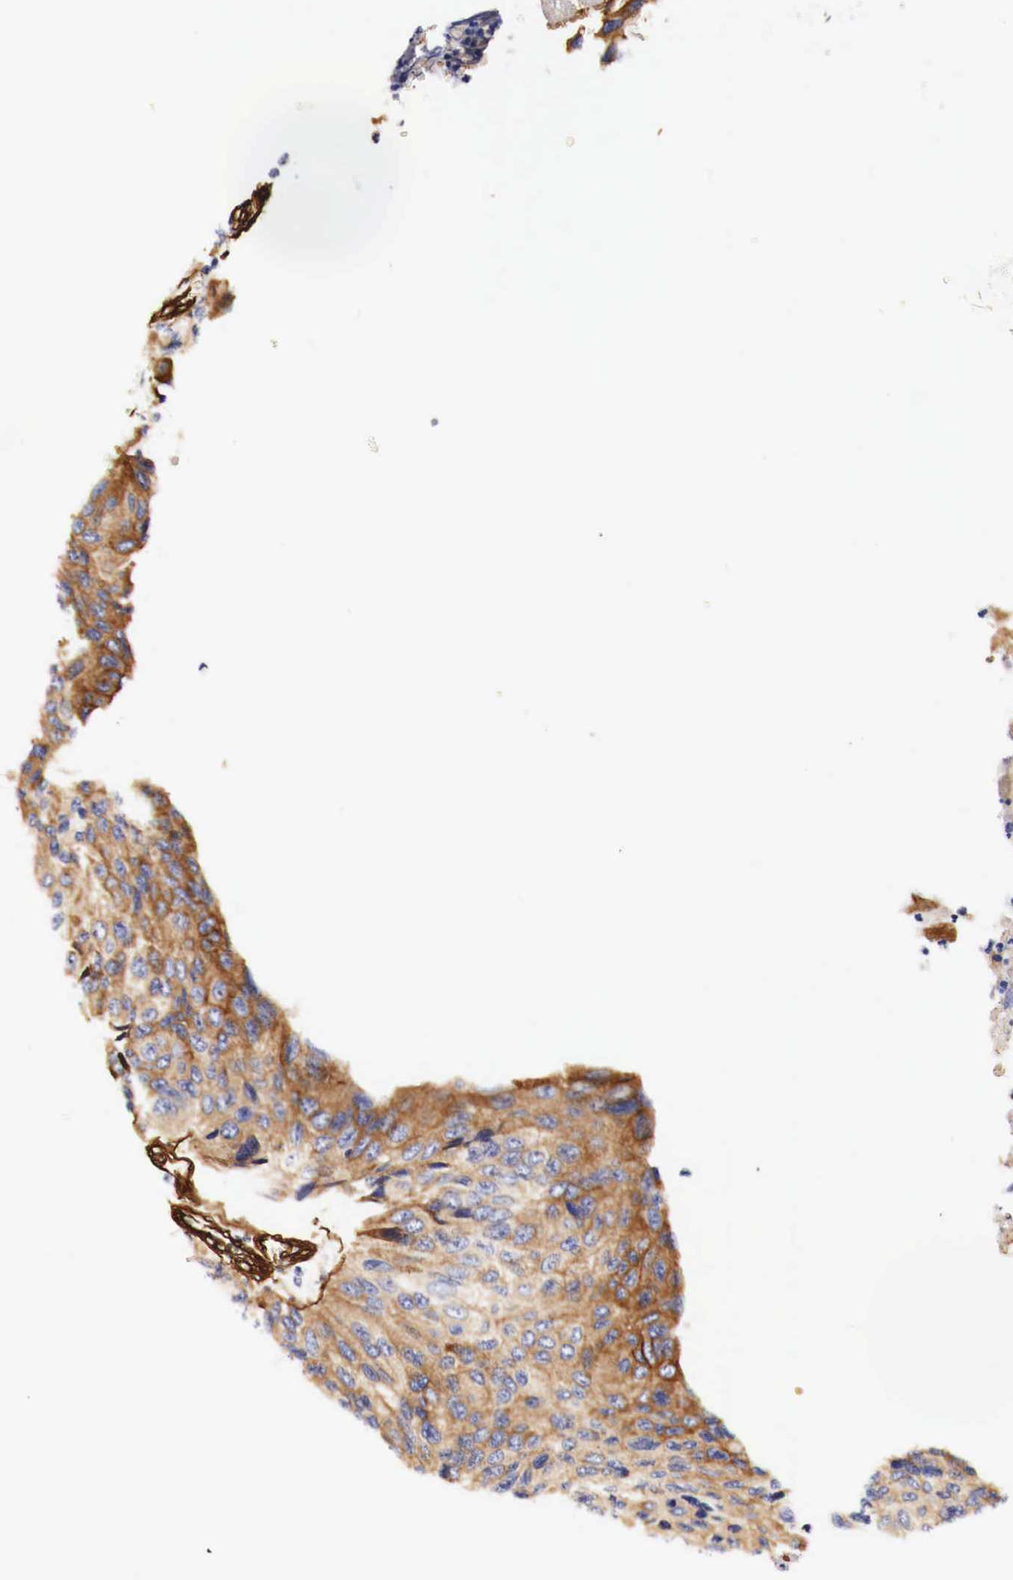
{"staining": {"intensity": "strong", "quantity": ">75%", "location": "cytoplasmic/membranous"}, "tissue": "urothelial cancer", "cell_type": "Tumor cells", "image_type": "cancer", "snomed": [{"axis": "morphology", "description": "Urothelial carcinoma, High grade"}, {"axis": "topography", "description": "Urinary bladder"}], "caption": "IHC micrograph of urothelial cancer stained for a protein (brown), which demonstrates high levels of strong cytoplasmic/membranous positivity in approximately >75% of tumor cells.", "gene": "LAMB2", "patient": {"sex": "male", "age": 66}}